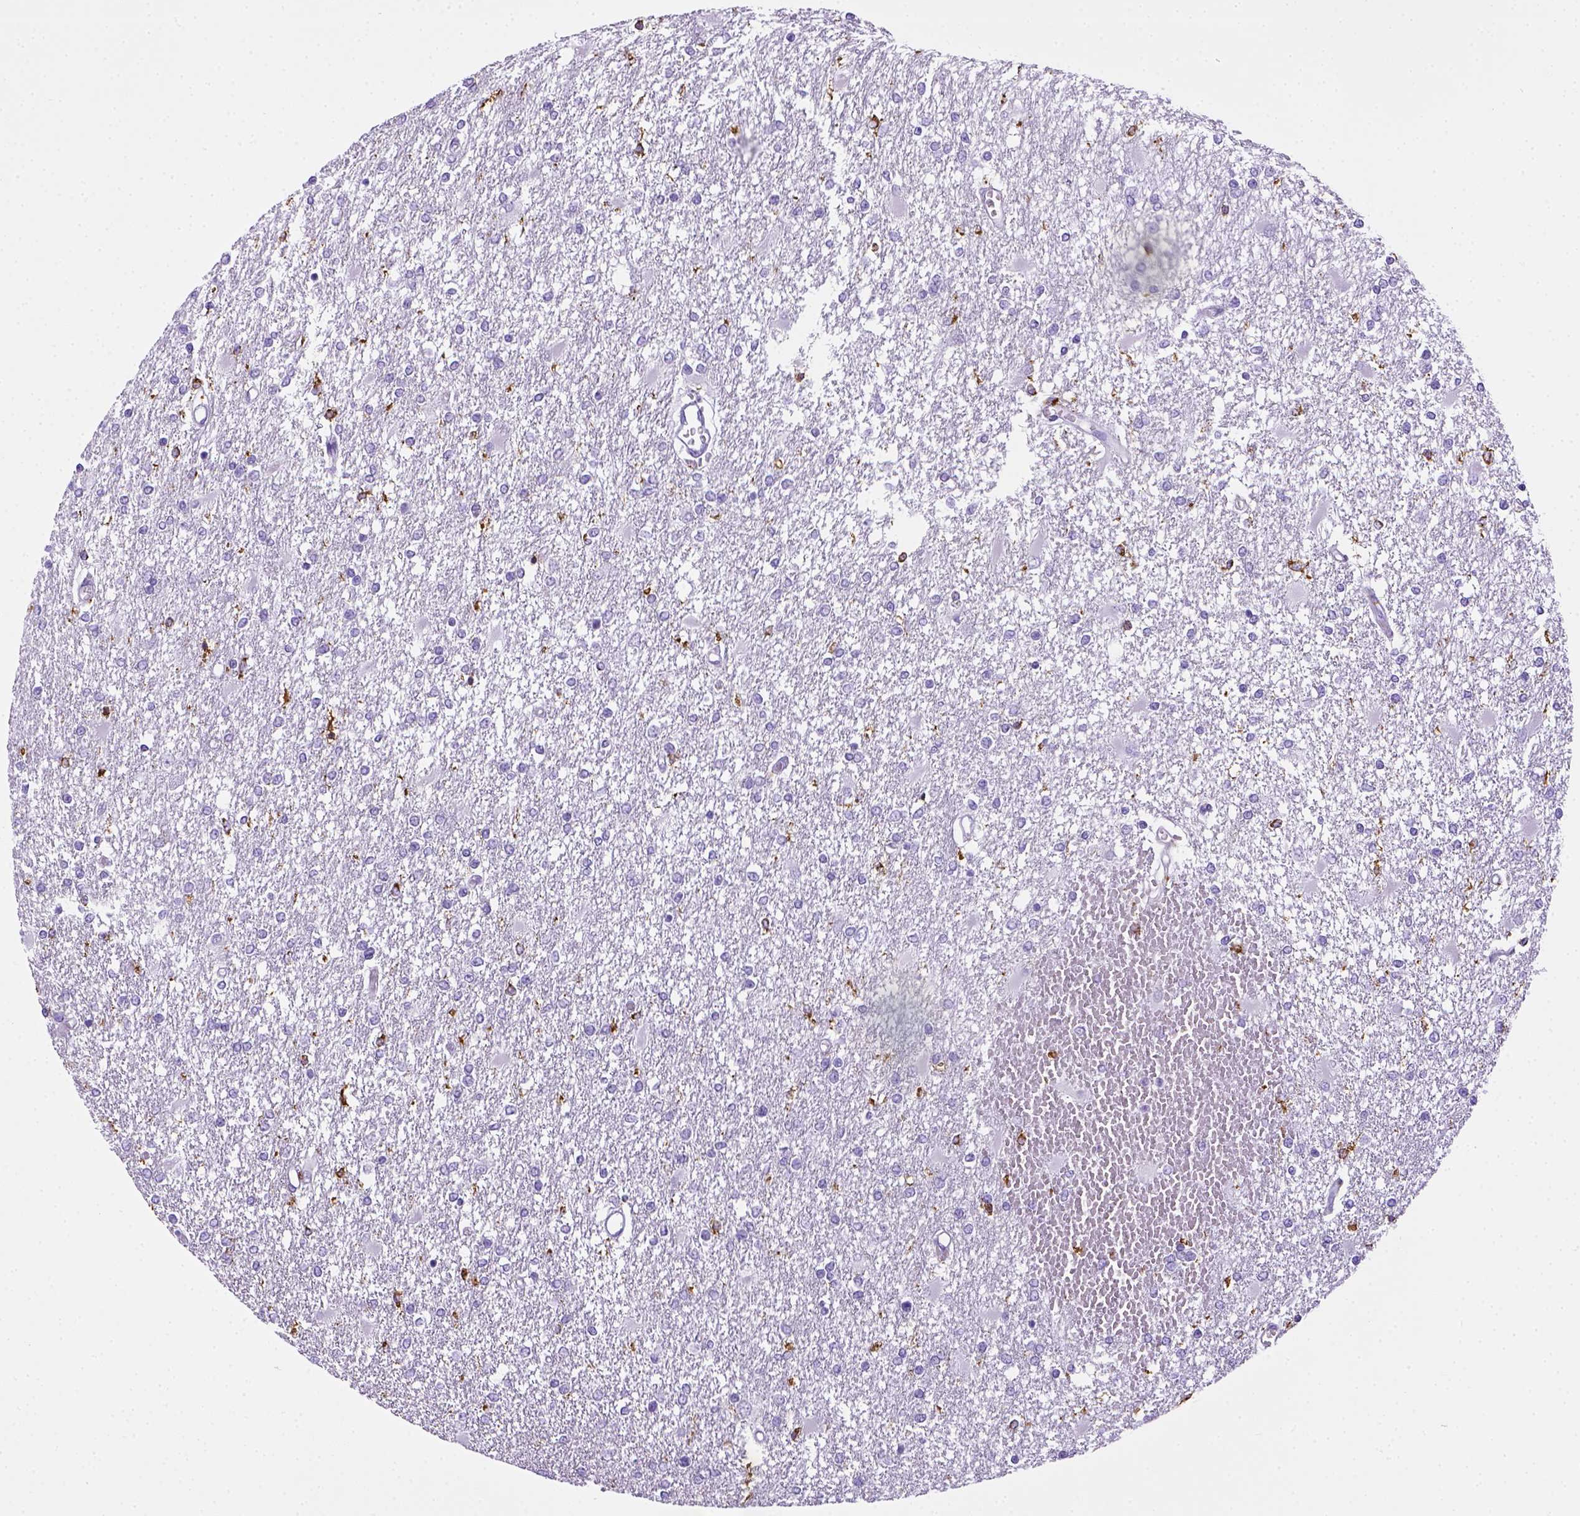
{"staining": {"intensity": "negative", "quantity": "none", "location": "none"}, "tissue": "glioma", "cell_type": "Tumor cells", "image_type": "cancer", "snomed": [{"axis": "morphology", "description": "Glioma, malignant, High grade"}, {"axis": "topography", "description": "Cerebral cortex"}], "caption": "An immunohistochemistry (IHC) micrograph of malignant high-grade glioma is shown. There is no staining in tumor cells of malignant high-grade glioma.", "gene": "CD68", "patient": {"sex": "male", "age": 79}}